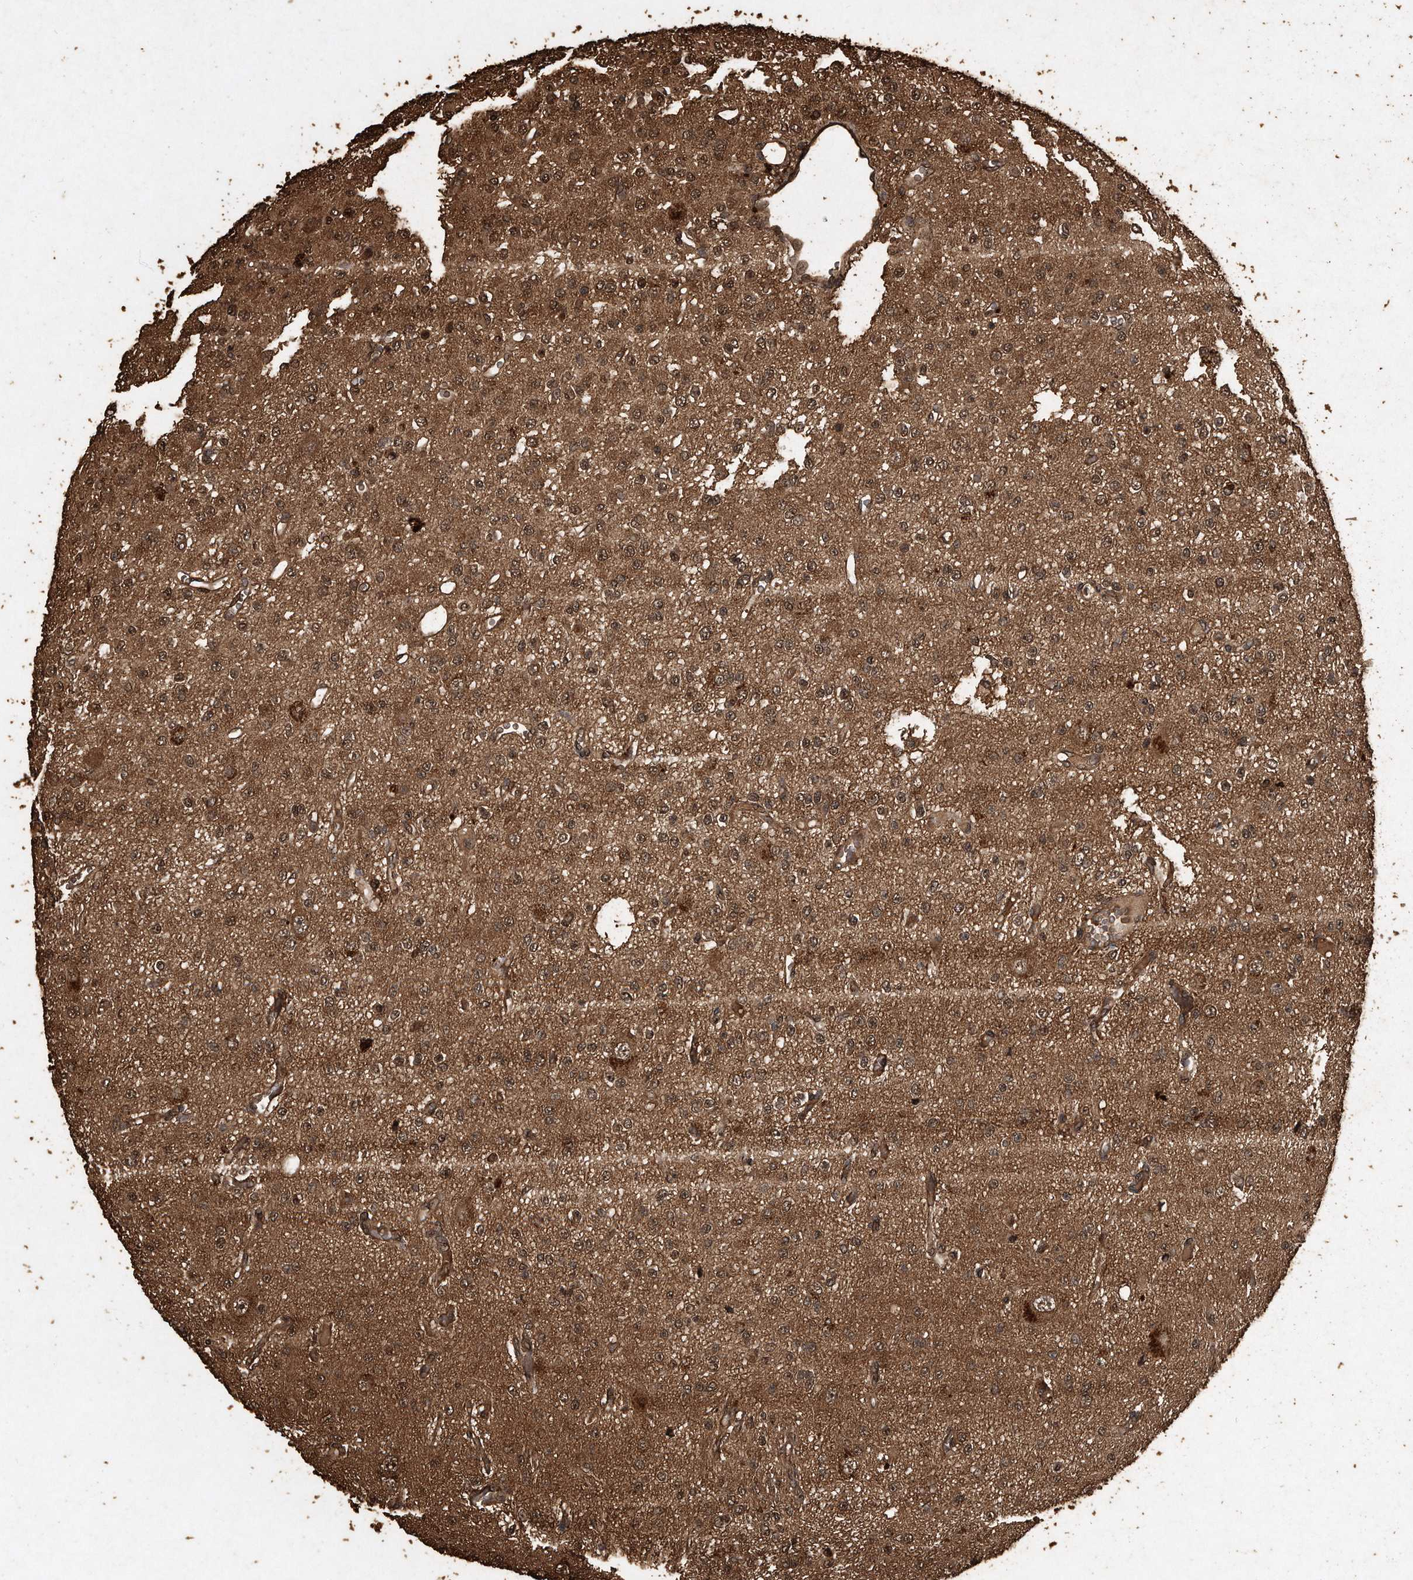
{"staining": {"intensity": "moderate", "quantity": ">75%", "location": "cytoplasmic/membranous,nuclear"}, "tissue": "glioma", "cell_type": "Tumor cells", "image_type": "cancer", "snomed": [{"axis": "morphology", "description": "Glioma, malignant, Low grade"}, {"axis": "topography", "description": "Brain"}], "caption": "Glioma tissue reveals moderate cytoplasmic/membranous and nuclear positivity in approximately >75% of tumor cells, visualized by immunohistochemistry.", "gene": "CFLAR", "patient": {"sex": "male", "age": 38}}